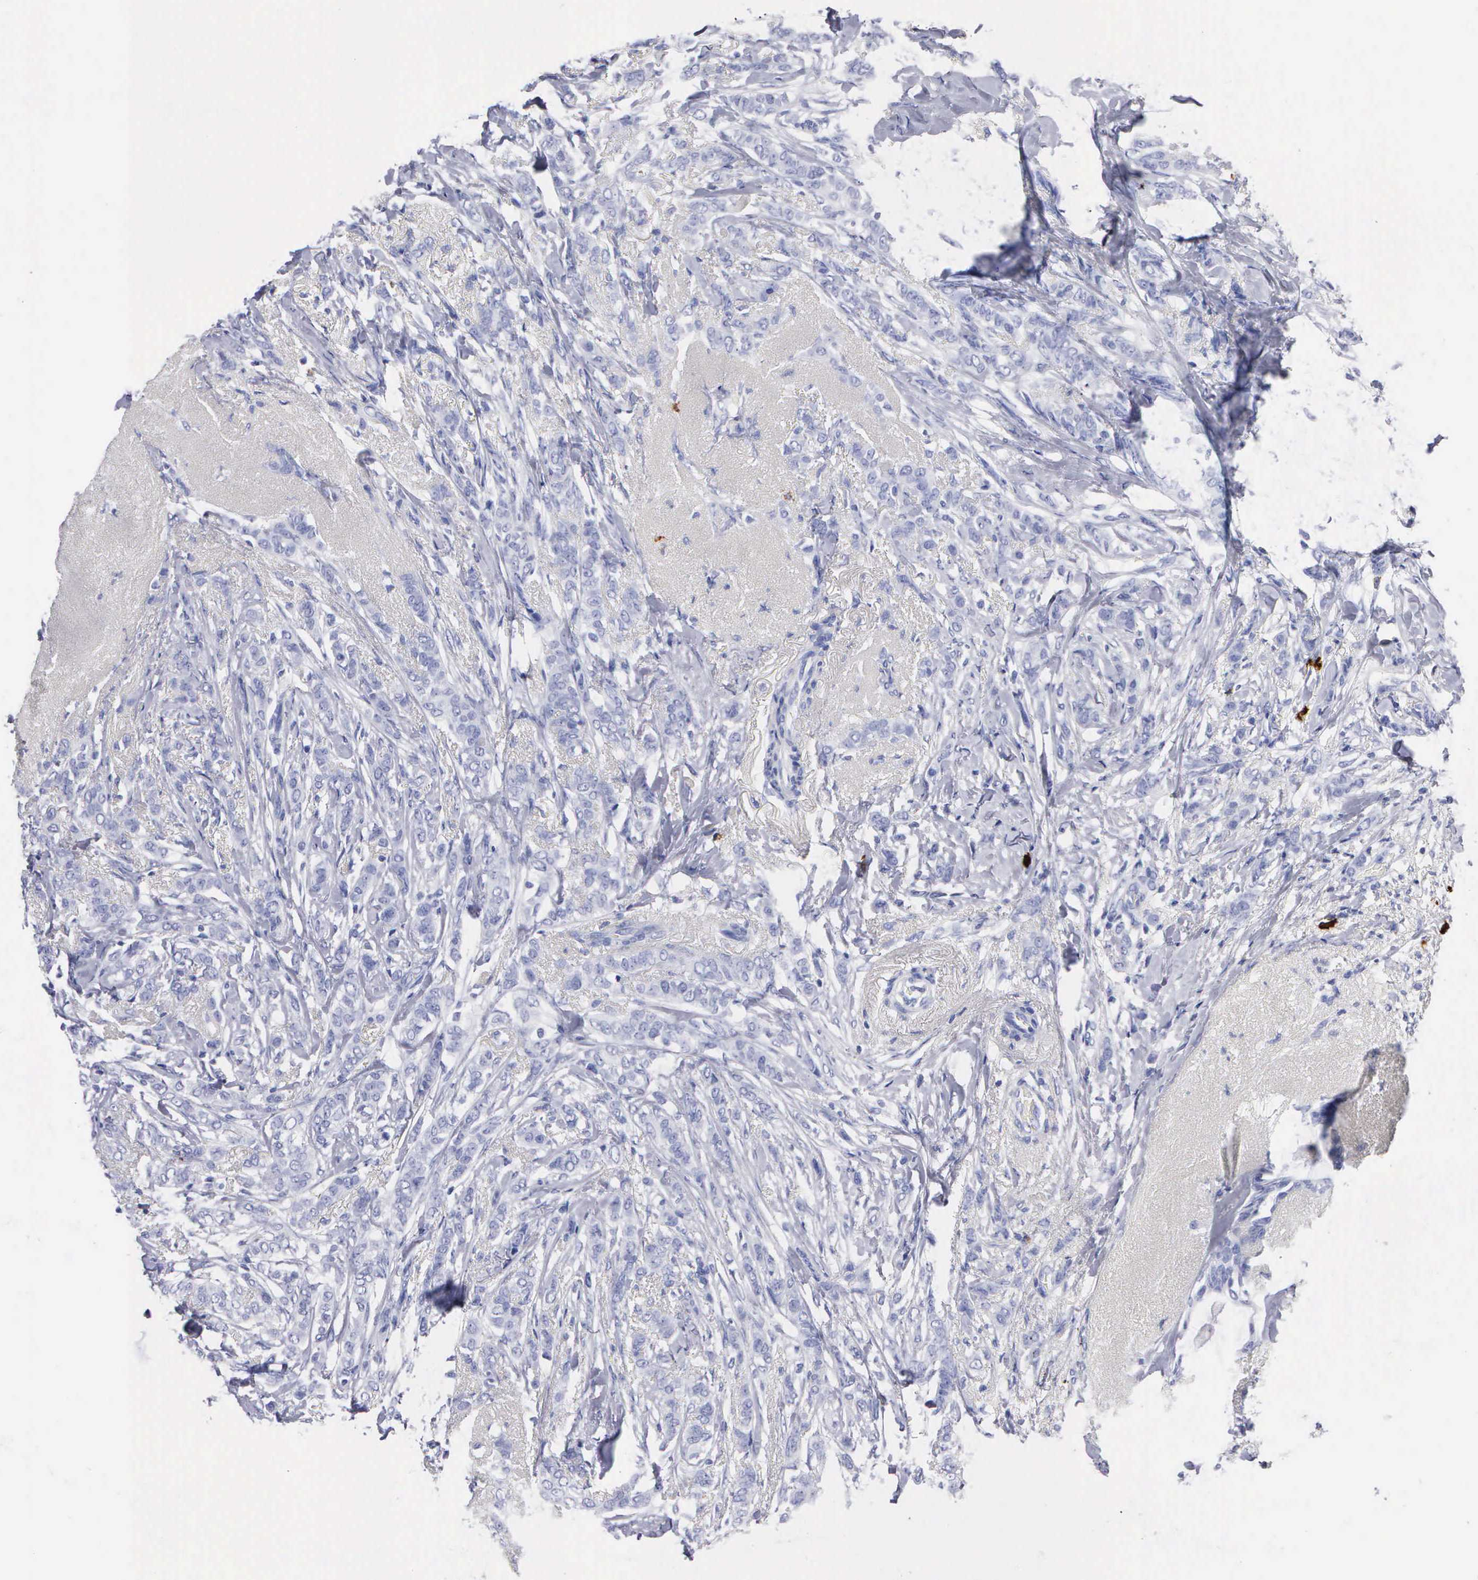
{"staining": {"intensity": "negative", "quantity": "none", "location": "none"}, "tissue": "breast cancer", "cell_type": "Tumor cells", "image_type": "cancer", "snomed": [{"axis": "morphology", "description": "Lobular carcinoma"}, {"axis": "topography", "description": "Breast"}], "caption": "IHC of human lobular carcinoma (breast) reveals no staining in tumor cells. The staining was performed using DAB to visualize the protein expression in brown, while the nuclei were stained in blue with hematoxylin (Magnification: 20x).", "gene": "CTSG", "patient": {"sex": "female", "age": 55}}